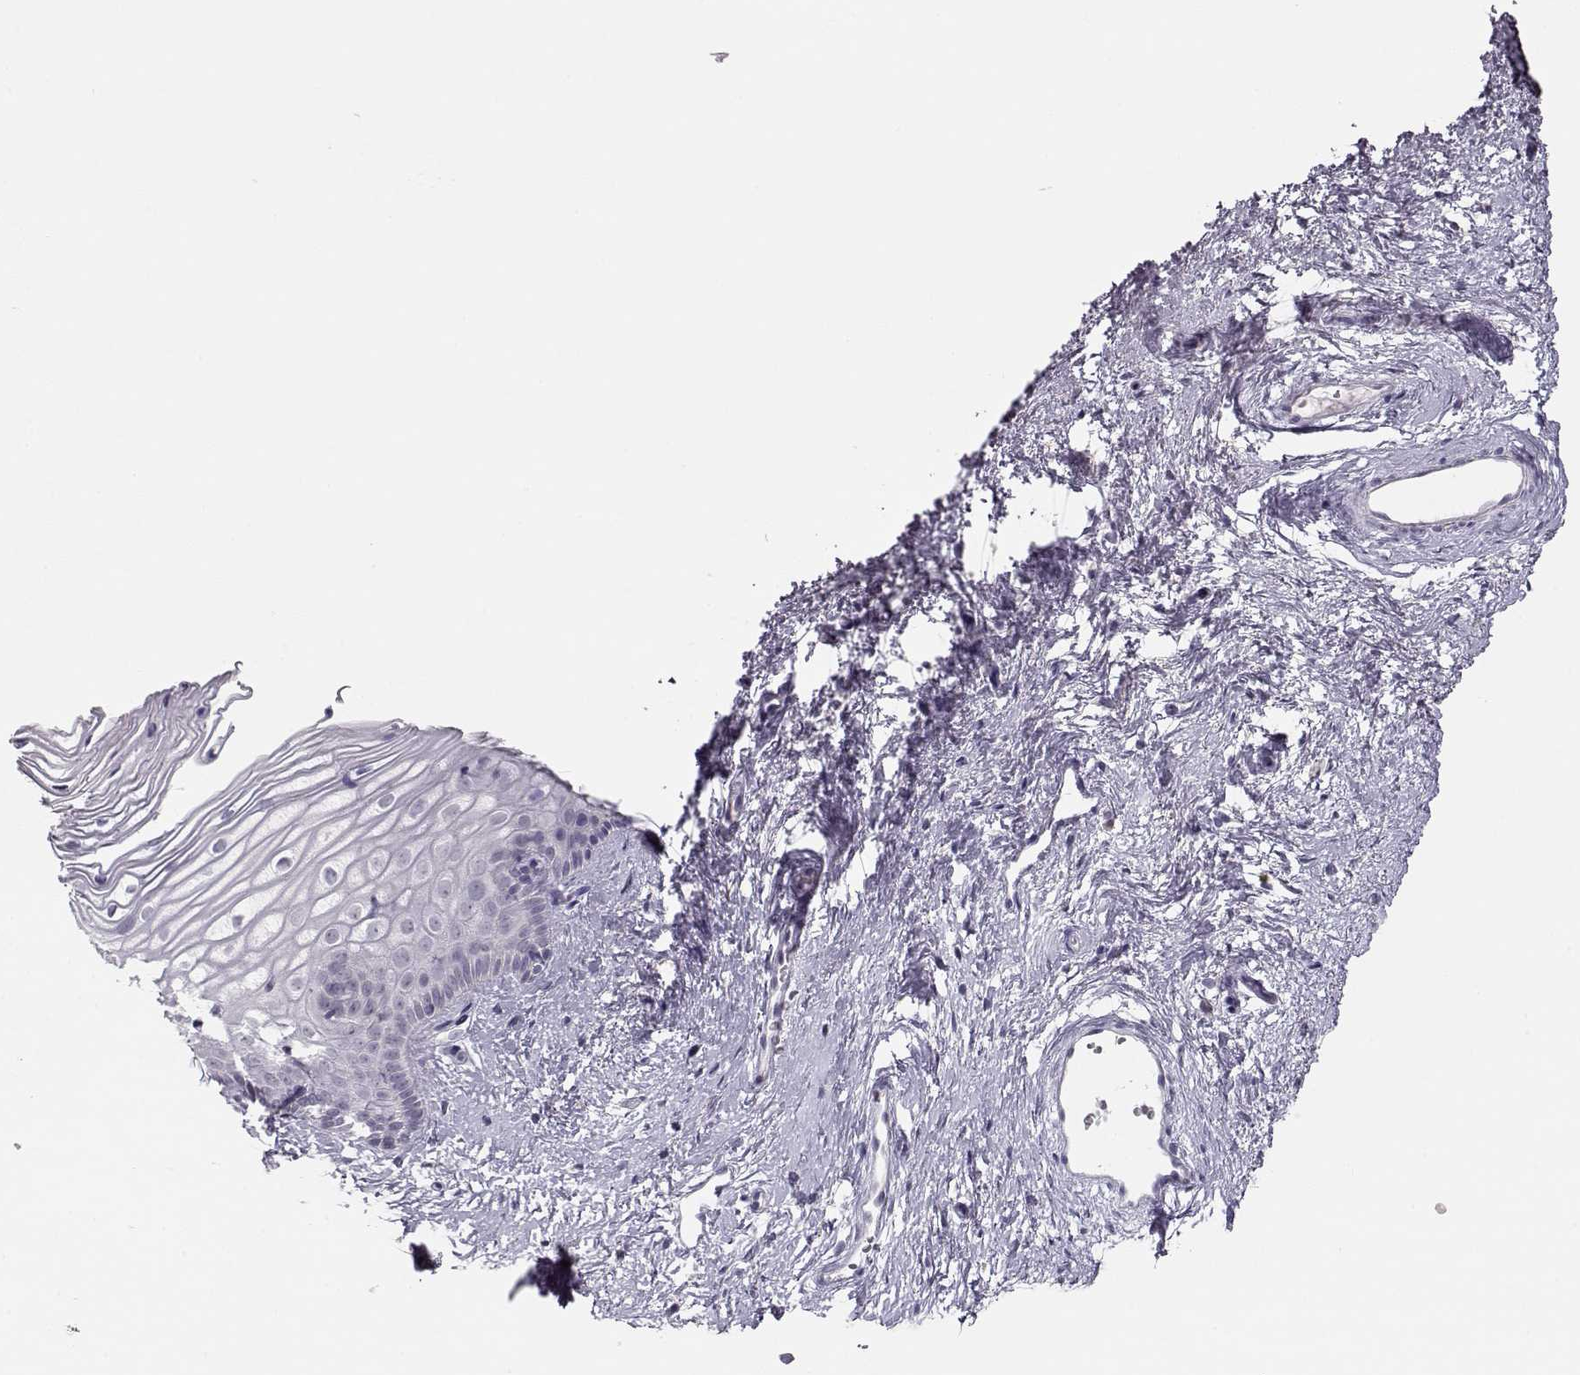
{"staining": {"intensity": "negative", "quantity": "none", "location": "none"}, "tissue": "cervix", "cell_type": "Glandular cells", "image_type": "normal", "snomed": [{"axis": "morphology", "description": "Normal tissue, NOS"}, {"axis": "topography", "description": "Cervix"}], "caption": "Glandular cells show no significant positivity in benign cervix. Brightfield microscopy of immunohistochemistry stained with DAB (3,3'-diaminobenzidine) (brown) and hematoxylin (blue), captured at high magnification.", "gene": "IMPG1", "patient": {"sex": "female", "age": 40}}